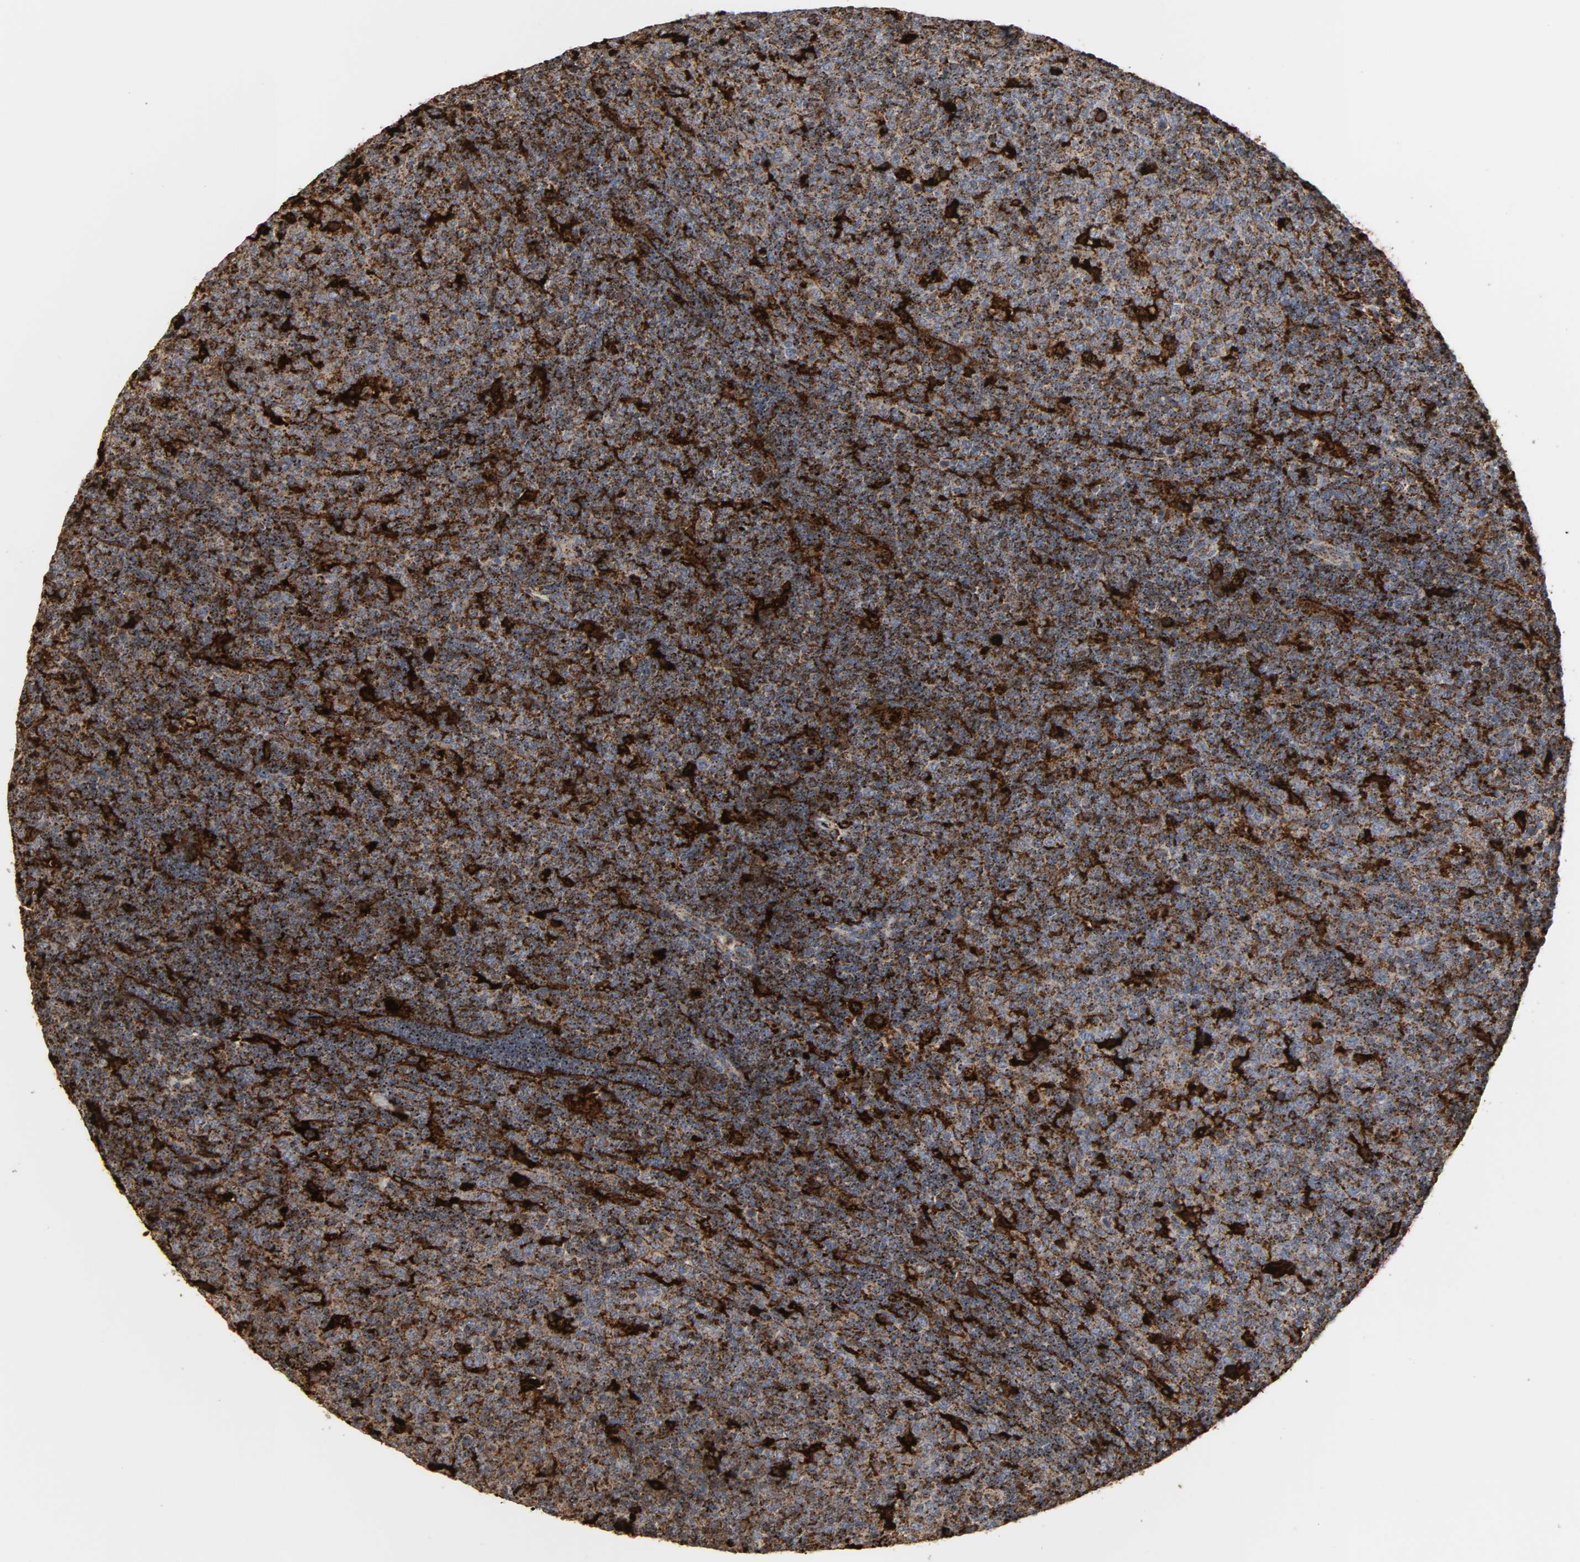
{"staining": {"intensity": "strong", "quantity": ">75%", "location": "cytoplasmic/membranous"}, "tissue": "lymphoma", "cell_type": "Tumor cells", "image_type": "cancer", "snomed": [{"axis": "morphology", "description": "Malignant lymphoma, non-Hodgkin's type, Low grade"}, {"axis": "topography", "description": "Lymph node"}], "caption": "Tumor cells display strong cytoplasmic/membranous positivity in approximately >75% of cells in lymphoma.", "gene": "PSAP", "patient": {"sex": "male", "age": 70}}